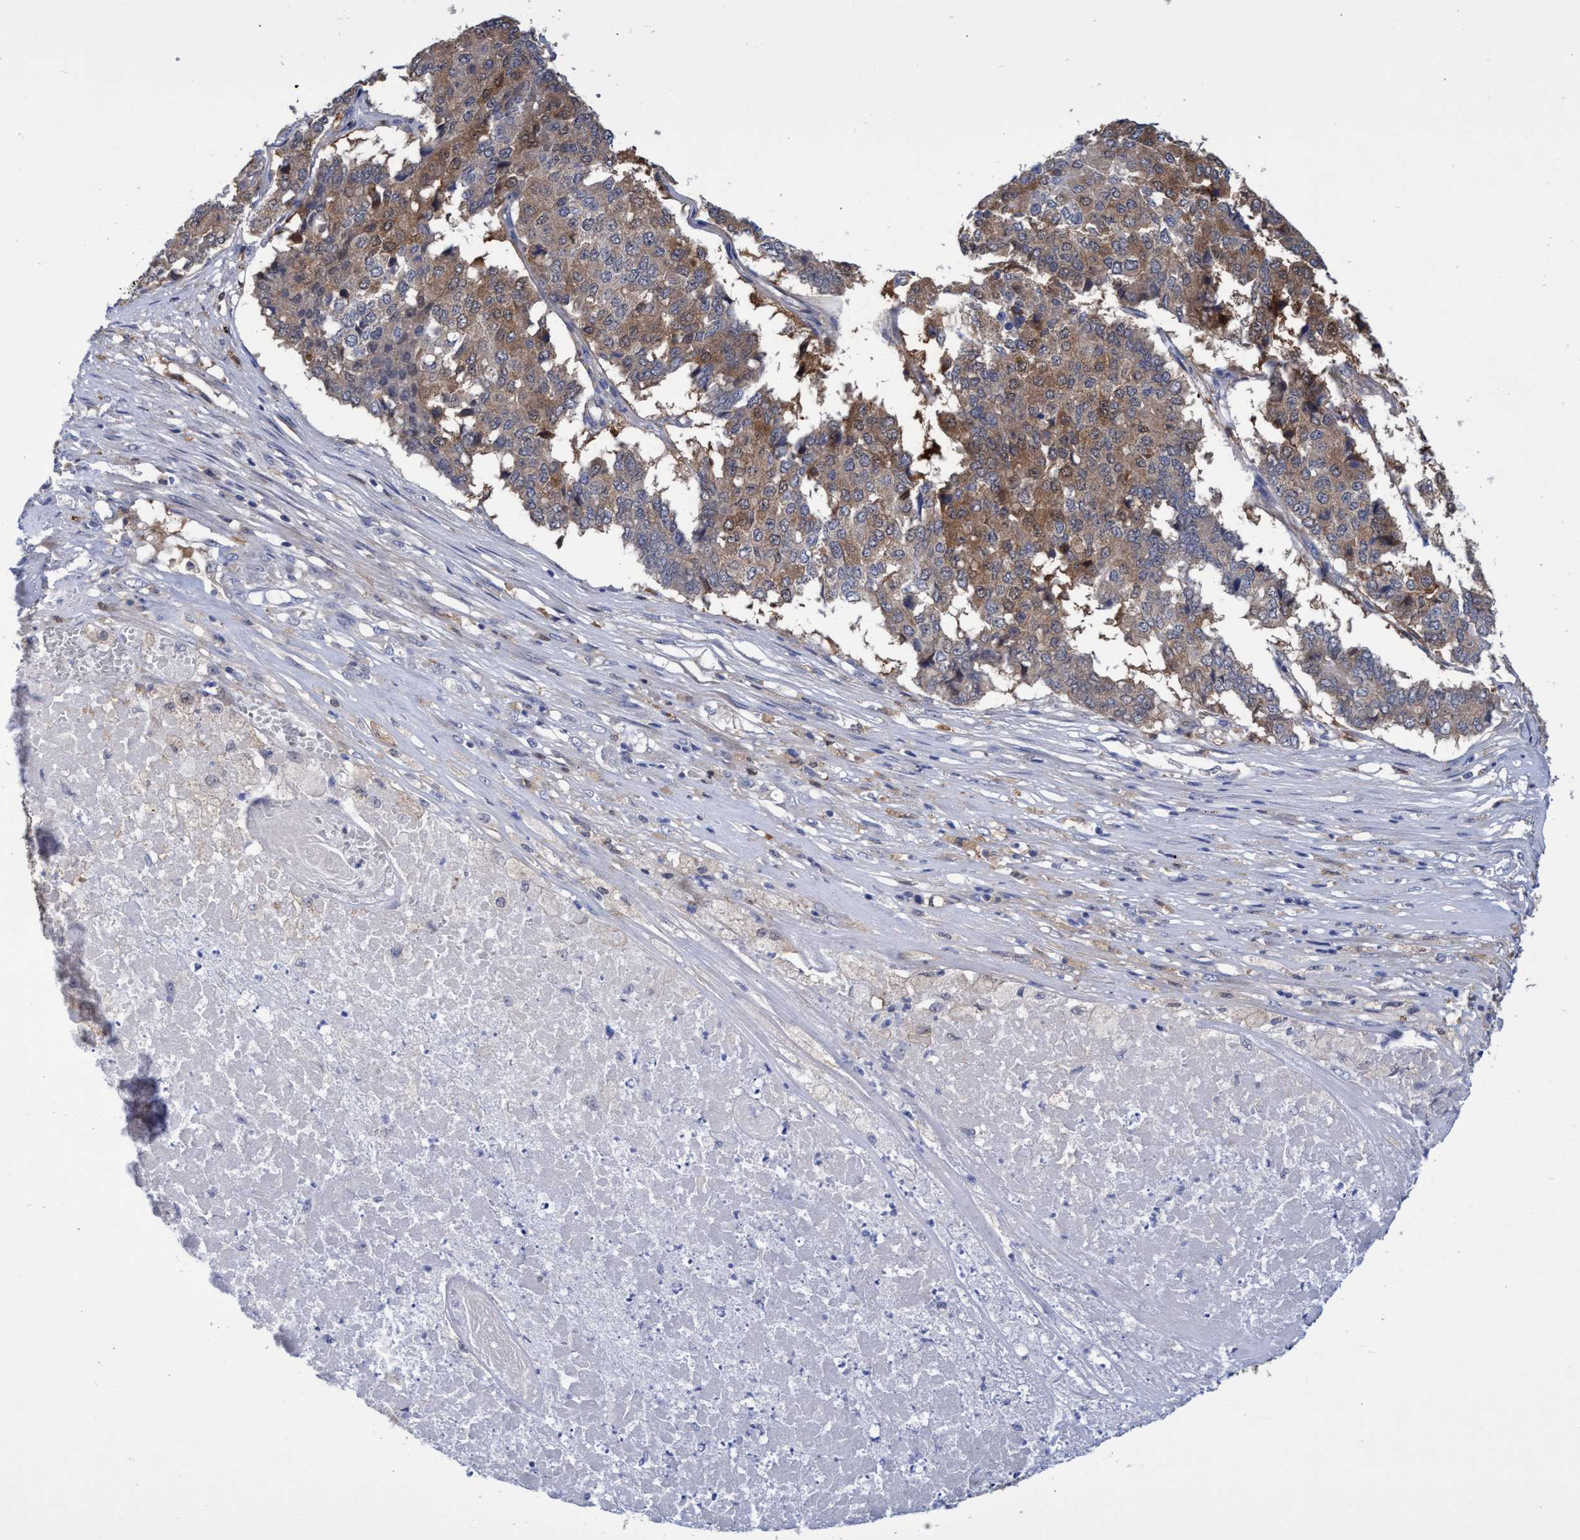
{"staining": {"intensity": "strong", "quantity": ">75%", "location": "cytoplasmic/membranous"}, "tissue": "pancreatic cancer", "cell_type": "Tumor cells", "image_type": "cancer", "snomed": [{"axis": "morphology", "description": "Adenocarcinoma, NOS"}, {"axis": "topography", "description": "Pancreas"}], "caption": "The photomicrograph demonstrates a brown stain indicating the presence of a protein in the cytoplasmic/membranous of tumor cells in pancreatic adenocarcinoma.", "gene": "PNPO", "patient": {"sex": "male", "age": 50}}